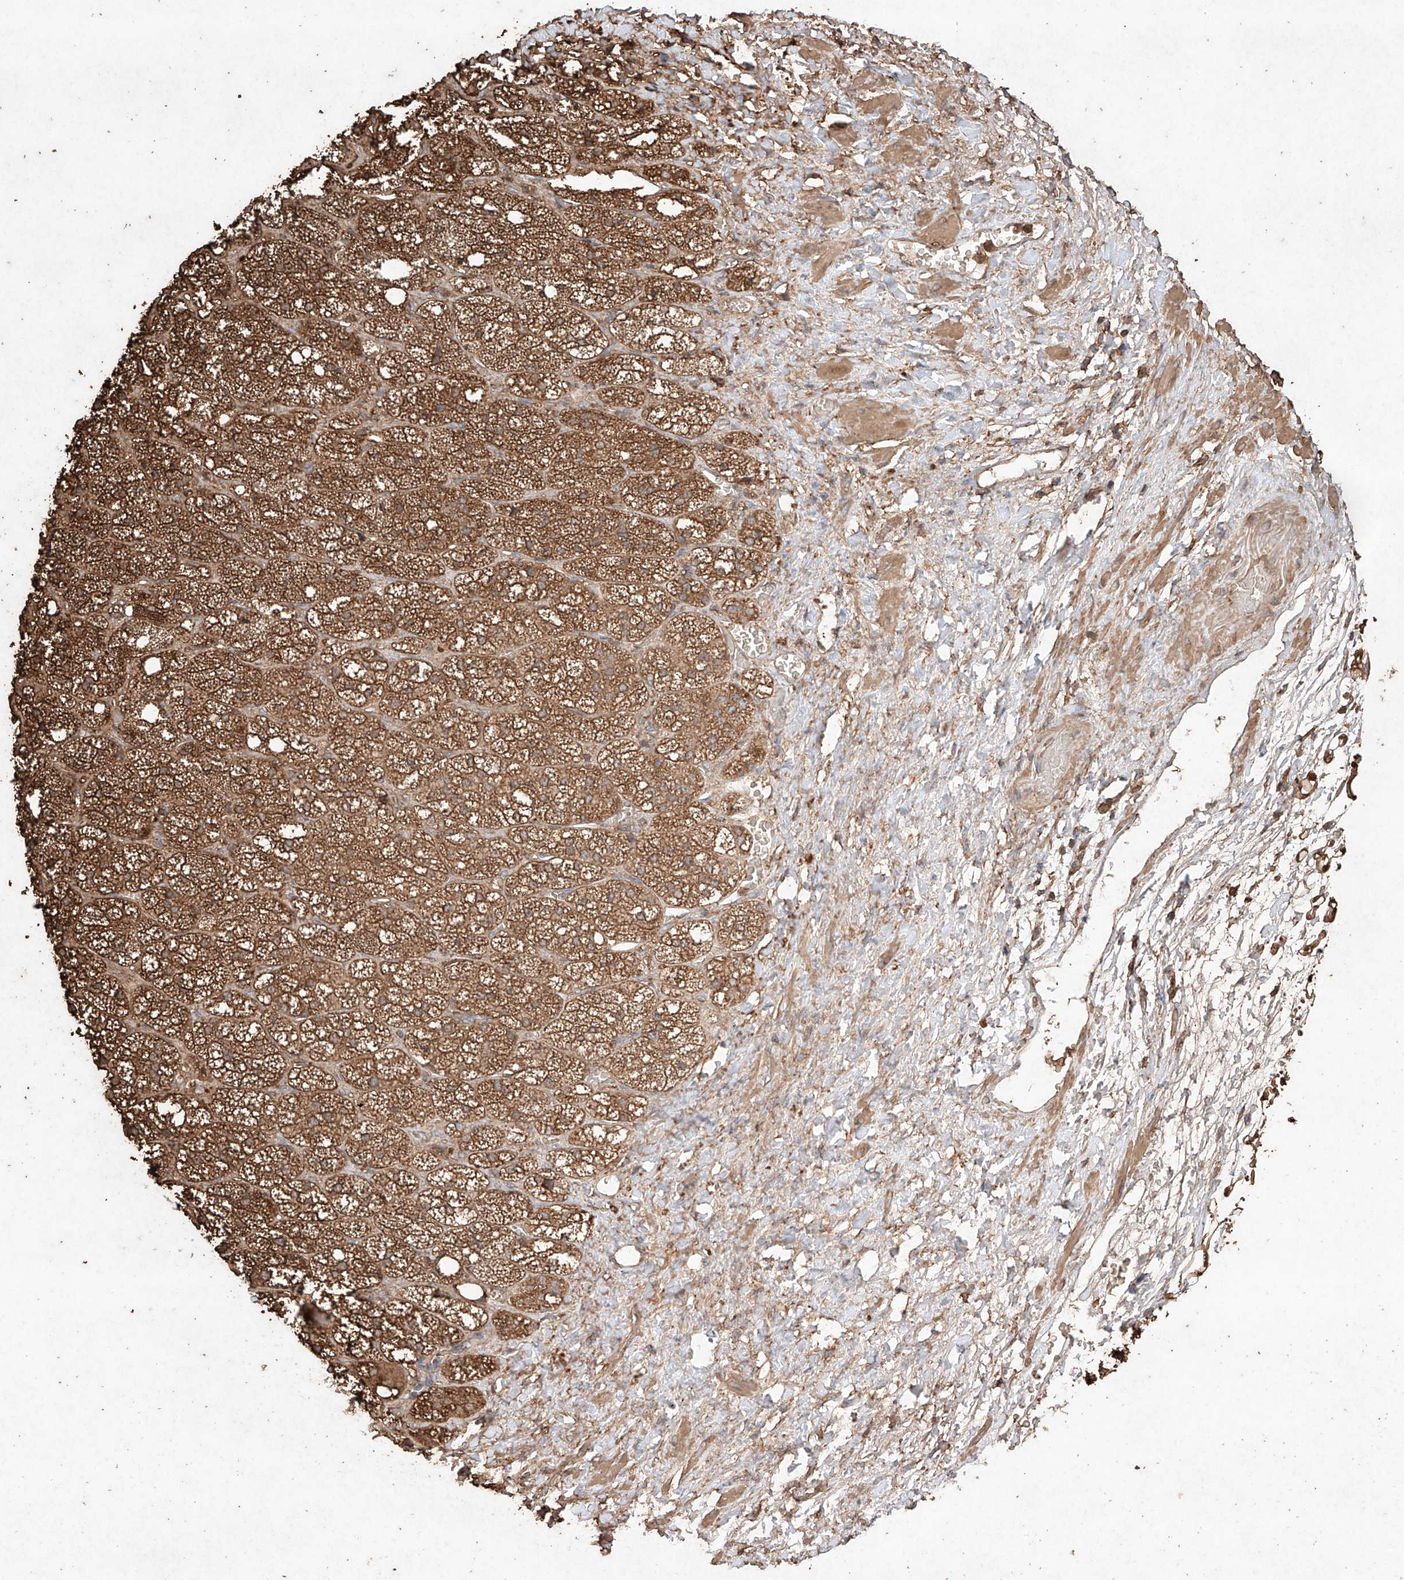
{"staining": {"intensity": "strong", "quantity": ">75%", "location": "cytoplasmic/membranous"}, "tissue": "adrenal gland", "cell_type": "Glandular cells", "image_type": "normal", "snomed": [{"axis": "morphology", "description": "Normal tissue, NOS"}, {"axis": "topography", "description": "Adrenal gland"}], "caption": "Glandular cells exhibit strong cytoplasmic/membranous positivity in about >75% of cells in normal adrenal gland.", "gene": "M6PR", "patient": {"sex": "male", "age": 61}}